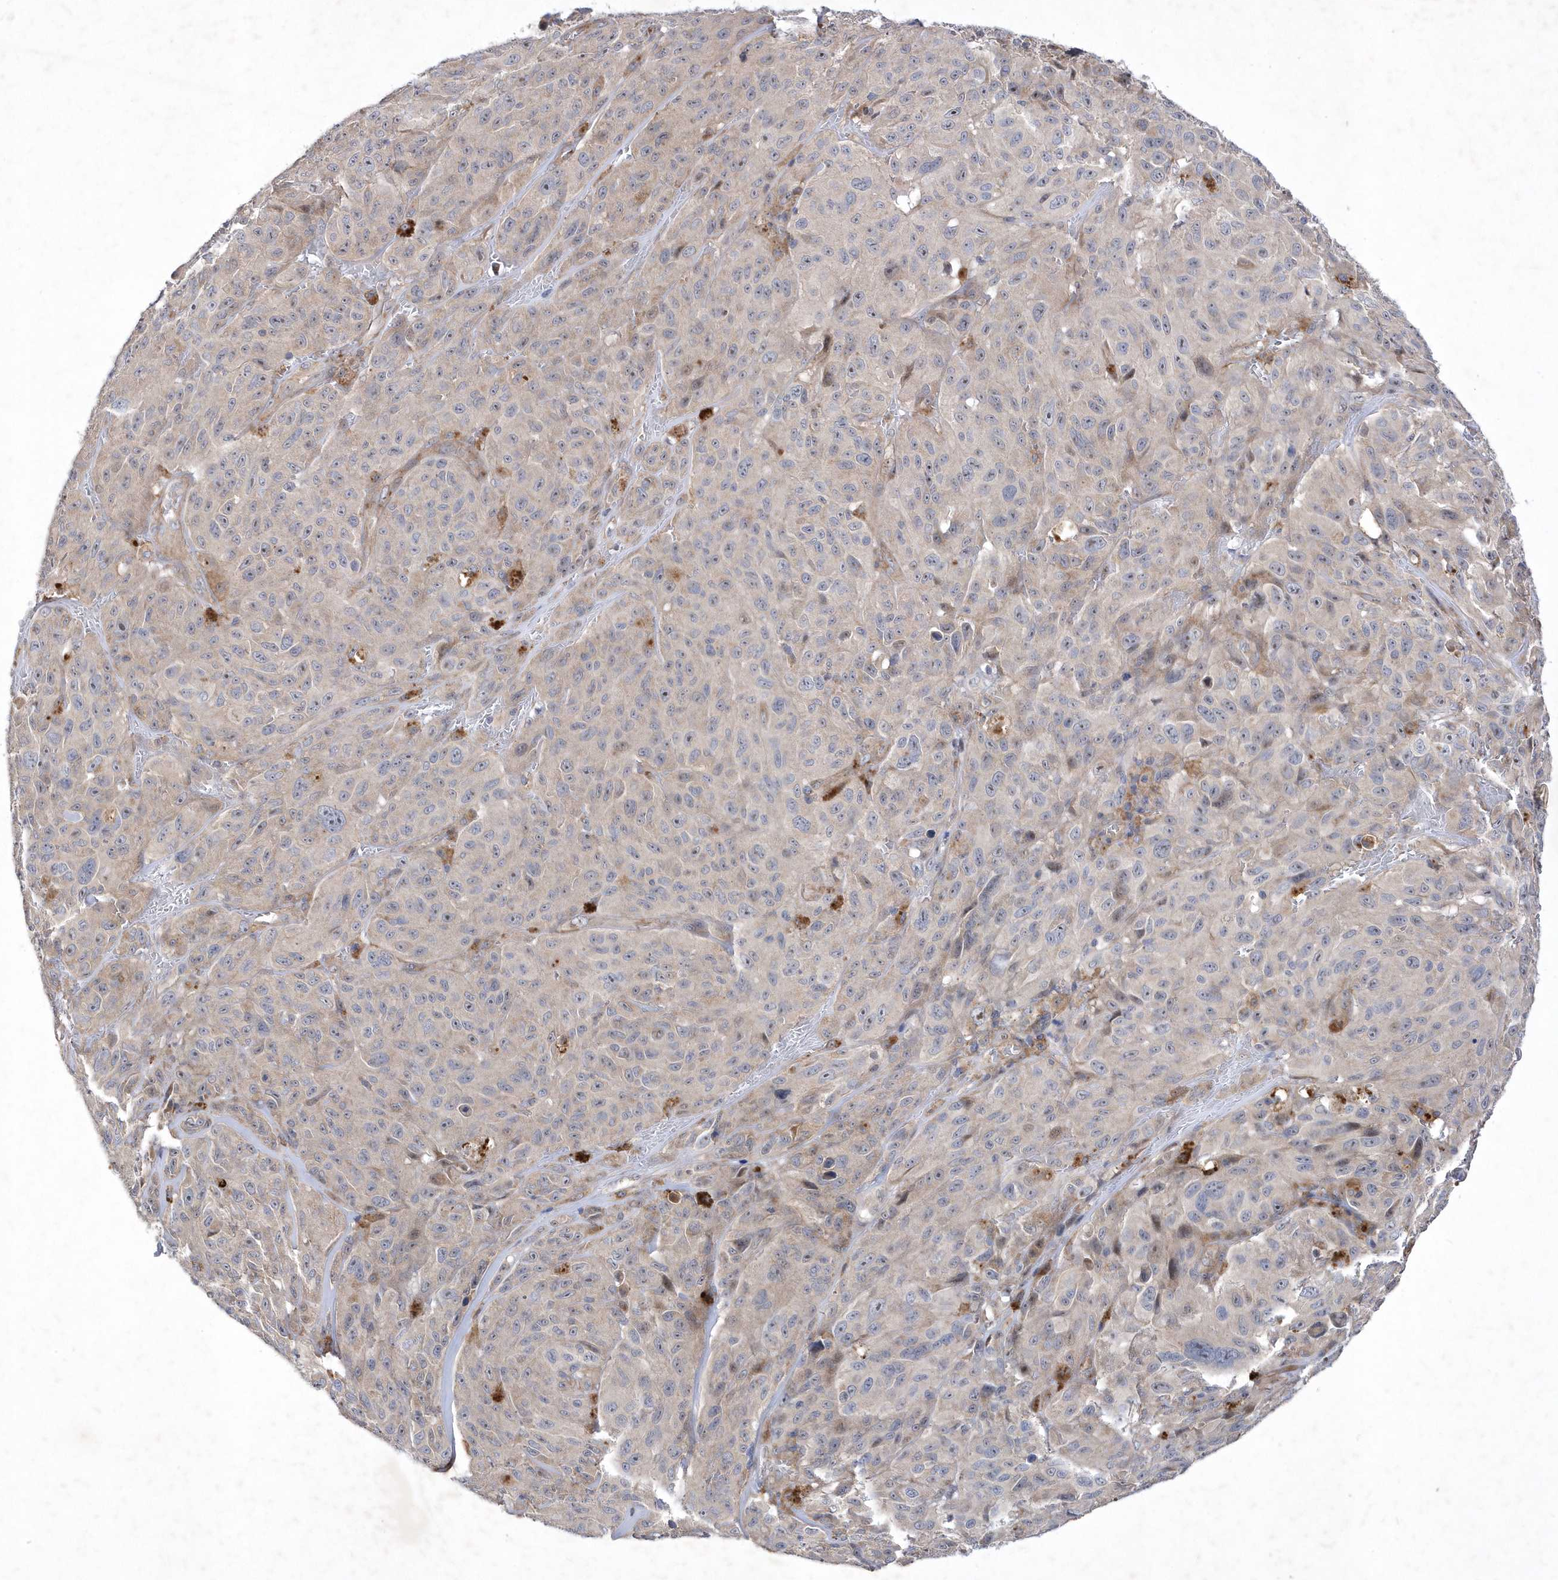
{"staining": {"intensity": "weak", "quantity": "<25%", "location": "cytoplasmic/membranous"}, "tissue": "melanoma", "cell_type": "Tumor cells", "image_type": "cancer", "snomed": [{"axis": "morphology", "description": "Malignant melanoma, NOS"}, {"axis": "topography", "description": "Skin"}], "caption": "Malignant melanoma was stained to show a protein in brown. There is no significant staining in tumor cells. (Brightfield microscopy of DAB (3,3'-diaminobenzidine) immunohistochemistry at high magnification).", "gene": "LONRF2", "patient": {"sex": "male", "age": 66}}